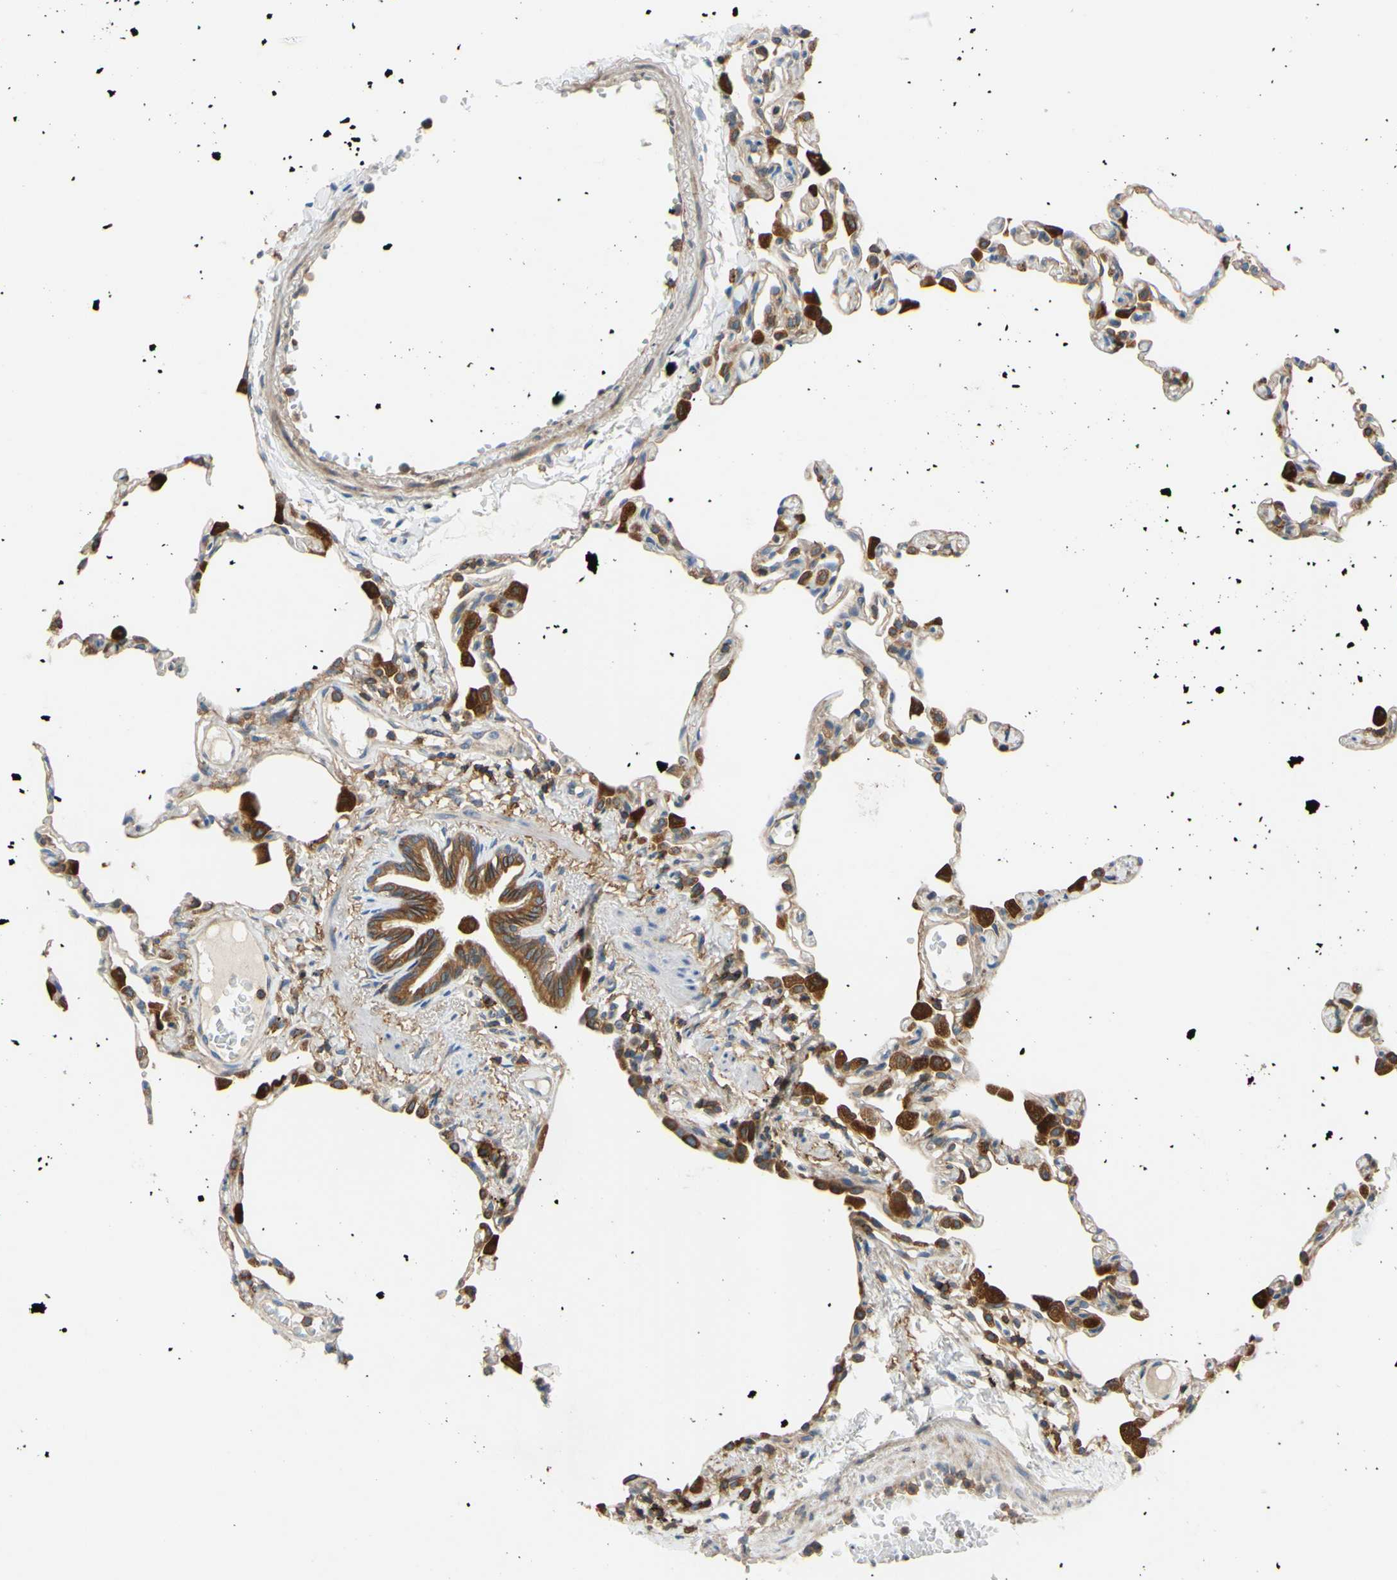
{"staining": {"intensity": "moderate", "quantity": "25%-75%", "location": "cytoplasmic/membranous"}, "tissue": "lung", "cell_type": "Alveolar cells", "image_type": "normal", "snomed": [{"axis": "morphology", "description": "Normal tissue, NOS"}, {"axis": "topography", "description": "Lung"}], "caption": "This is an image of immunohistochemistry (IHC) staining of unremarkable lung, which shows moderate positivity in the cytoplasmic/membranous of alveolar cells.", "gene": "POR", "patient": {"sex": "female", "age": 49}}